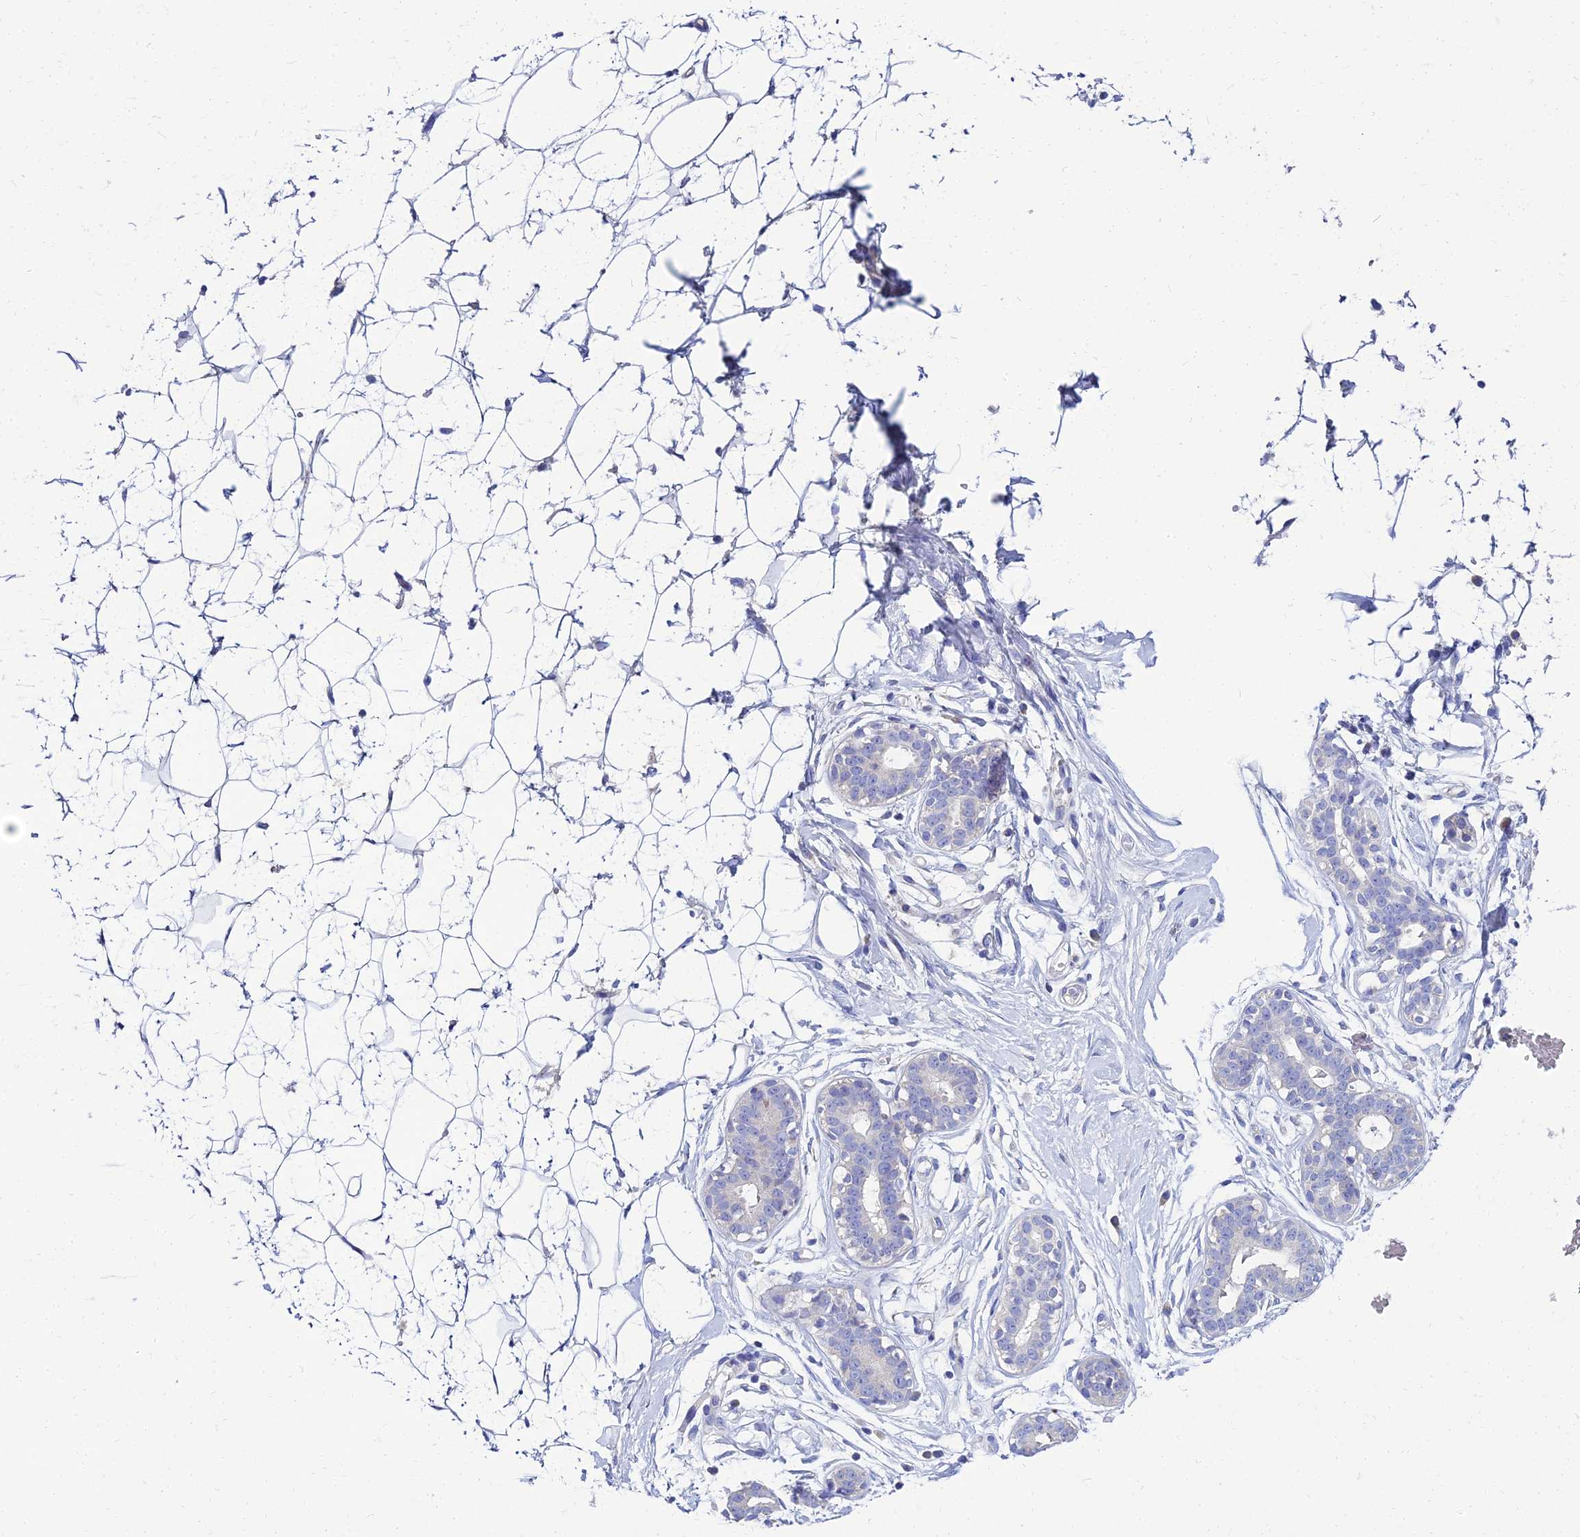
{"staining": {"intensity": "negative", "quantity": "none", "location": "none"}, "tissue": "breast", "cell_type": "Adipocytes", "image_type": "normal", "snomed": [{"axis": "morphology", "description": "Normal tissue, NOS"}, {"axis": "morphology", "description": "Adenoma, NOS"}, {"axis": "topography", "description": "Breast"}], "caption": "Immunohistochemistry histopathology image of unremarkable breast stained for a protein (brown), which exhibits no positivity in adipocytes.", "gene": "NPY", "patient": {"sex": "female", "age": 23}}